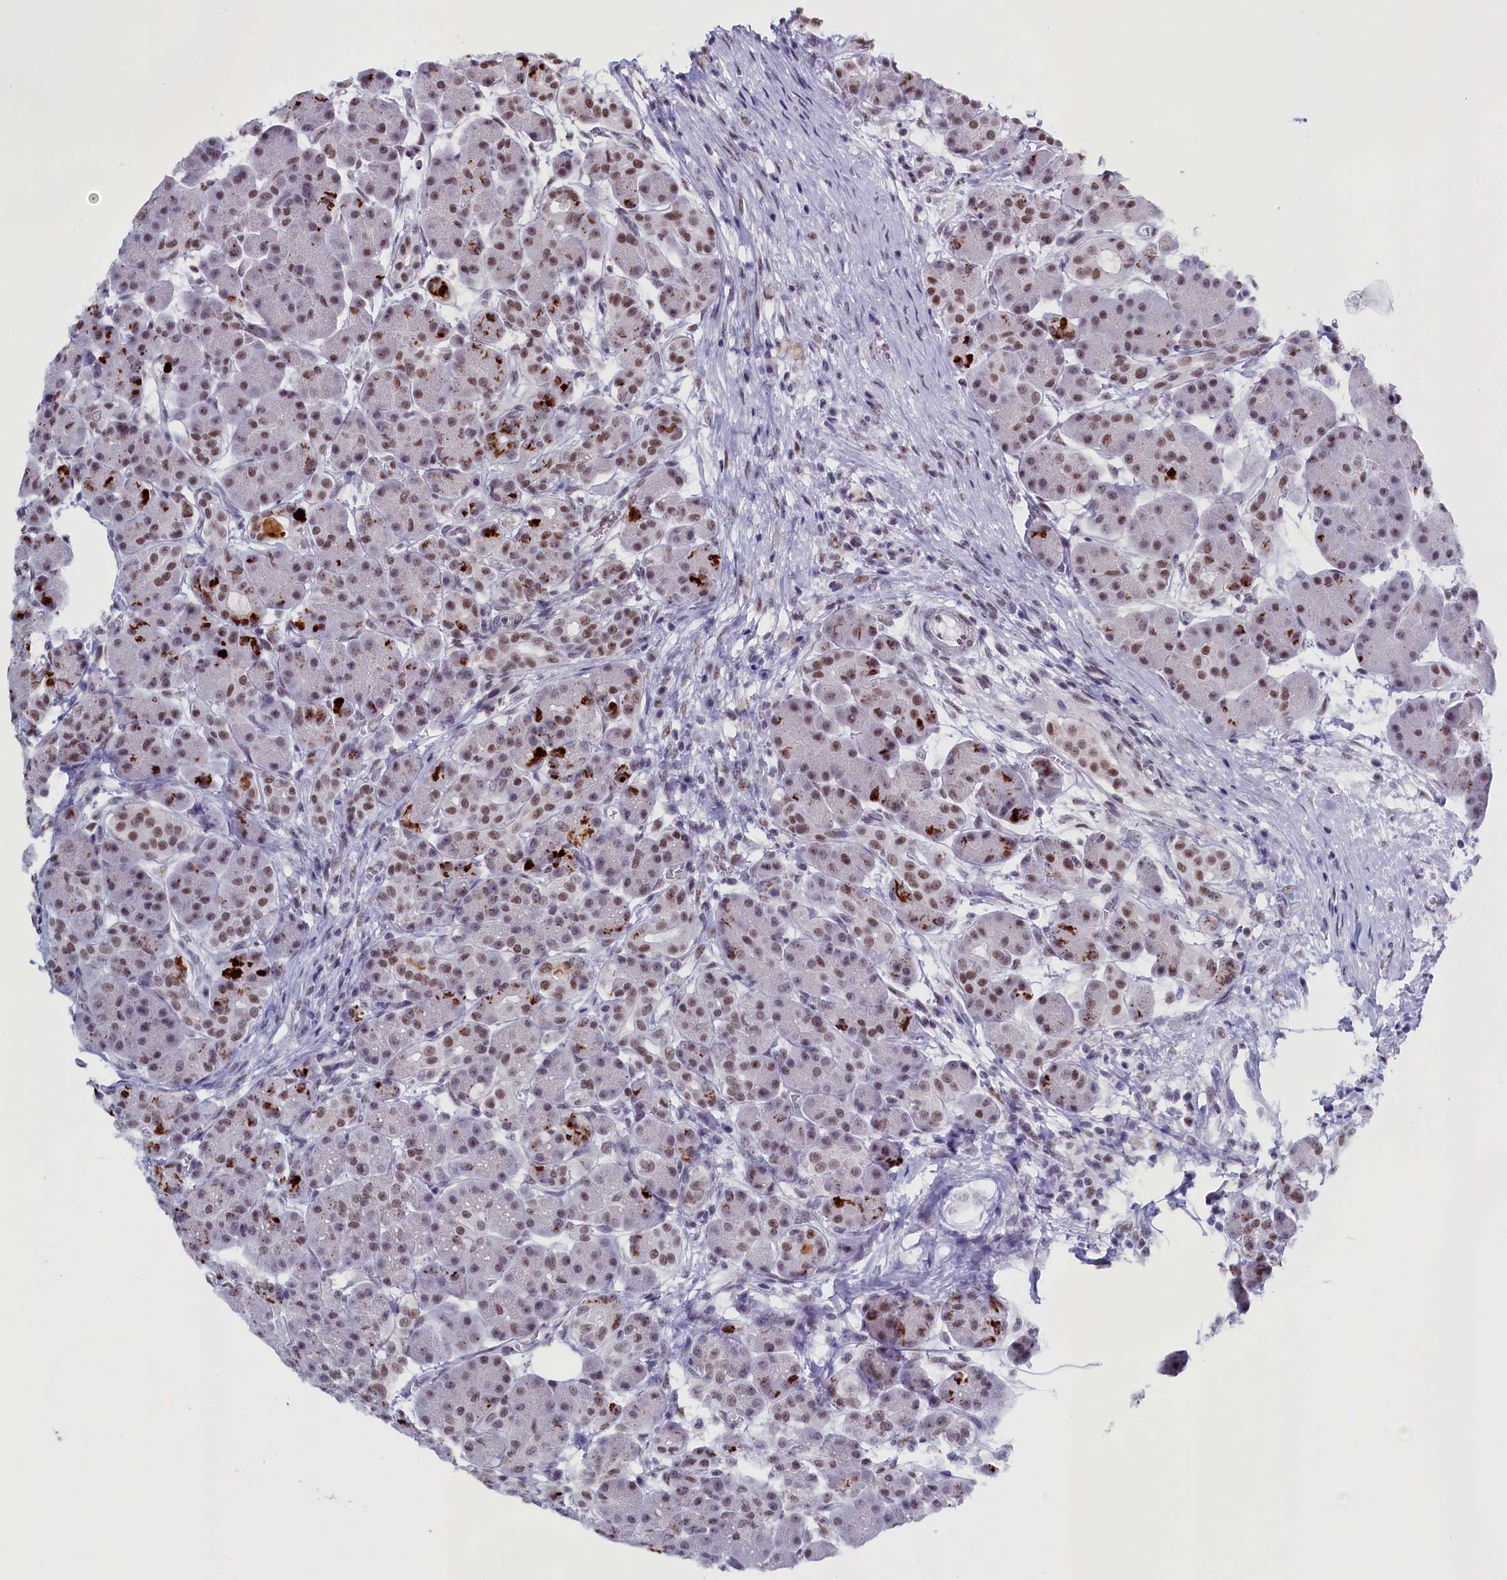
{"staining": {"intensity": "moderate", "quantity": "25%-75%", "location": "nuclear"}, "tissue": "pancreas", "cell_type": "Exocrine glandular cells", "image_type": "normal", "snomed": [{"axis": "morphology", "description": "Normal tissue, NOS"}, {"axis": "topography", "description": "Pancreas"}], "caption": "DAB (3,3'-diaminobenzidine) immunohistochemical staining of benign pancreas displays moderate nuclear protein staining in approximately 25%-75% of exocrine glandular cells.", "gene": "CD2BP2", "patient": {"sex": "male", "age": 63}}